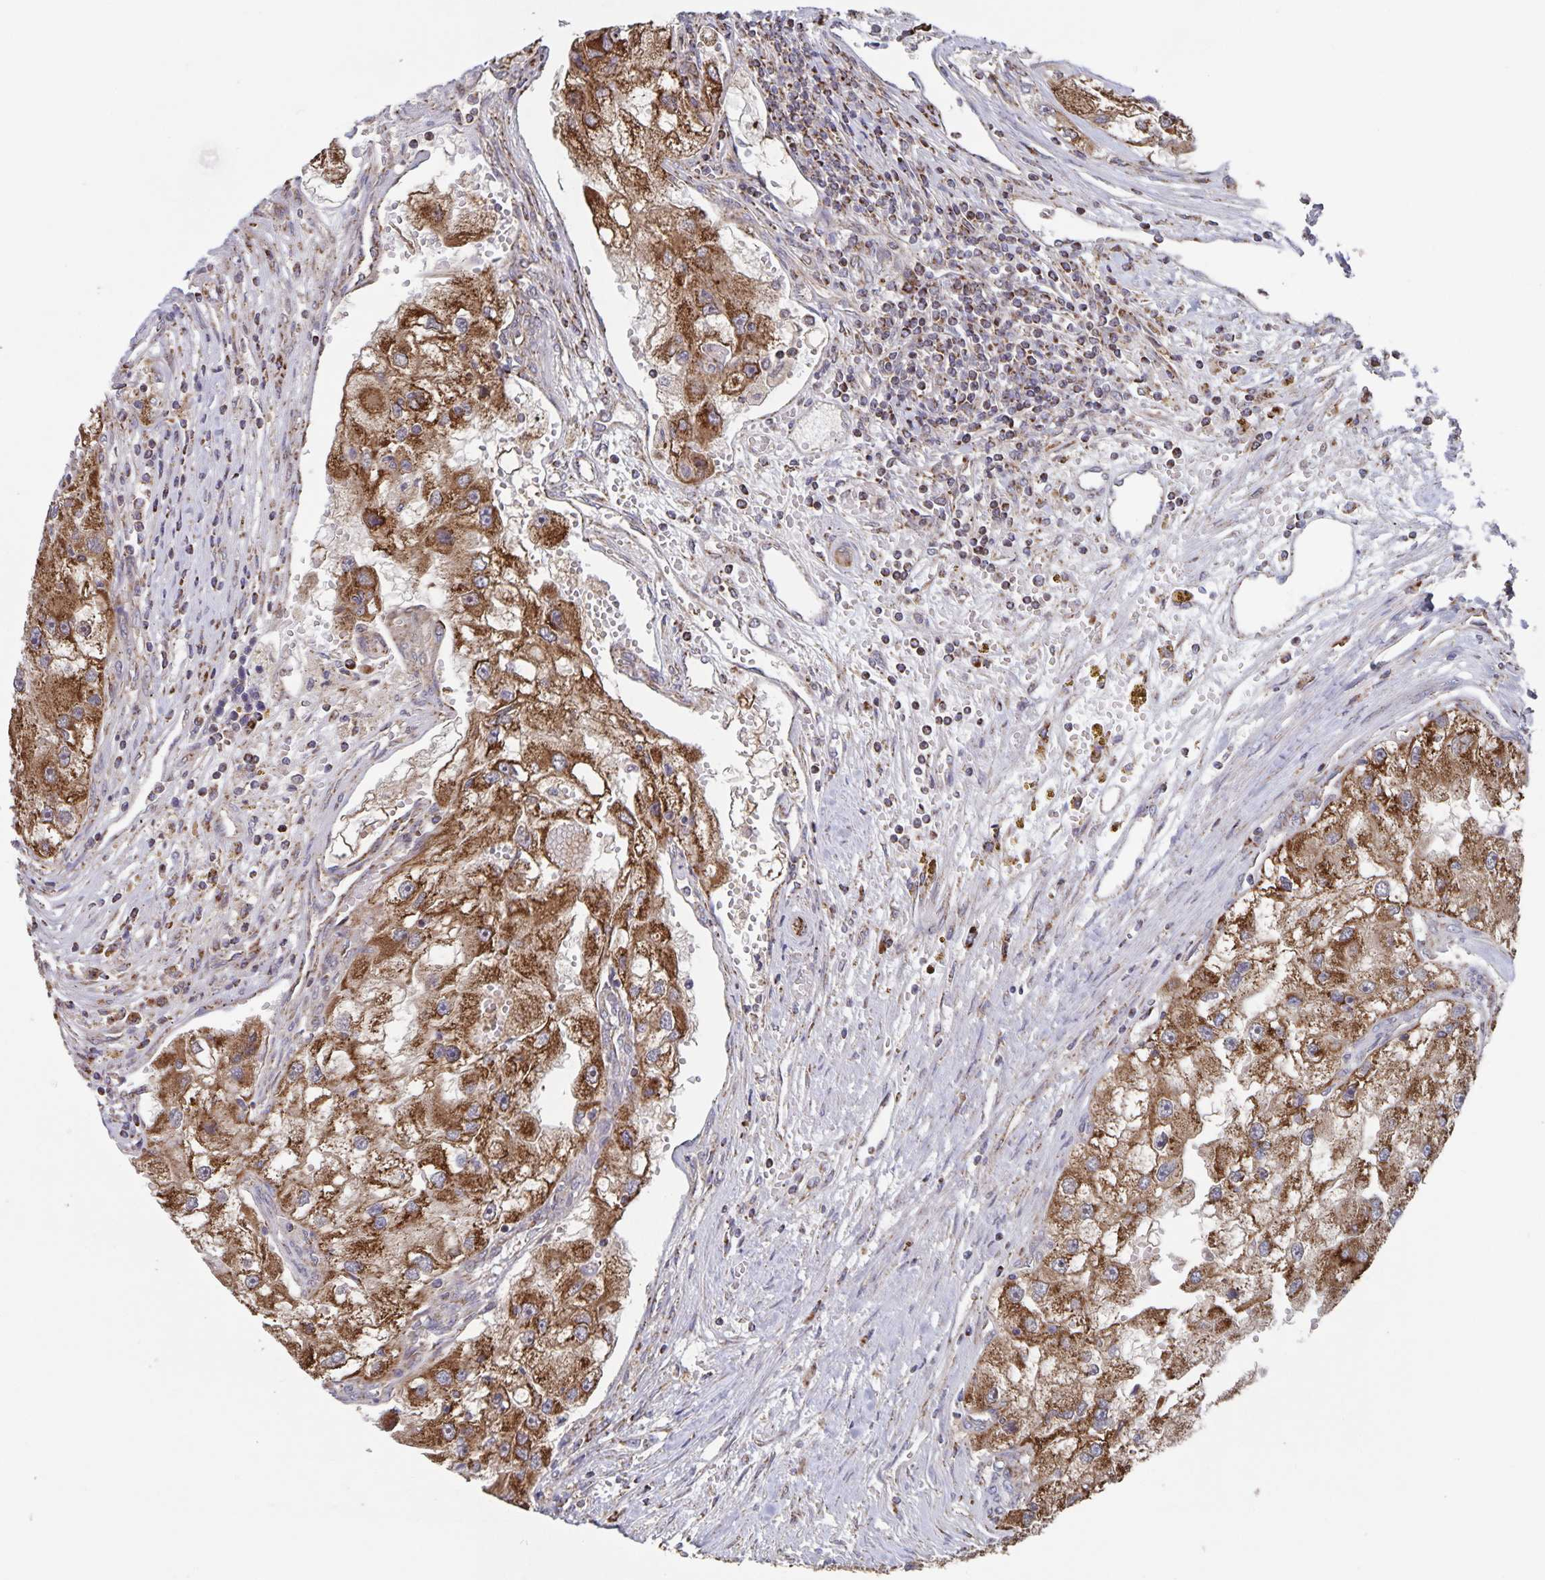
{"staining": {"intensity": "strong", "quantity": ">75%", "location": "cytoplasmic/membranous"}, "tissue": "renal cancer", "cell_type": "Tumor cells", "image_type": "cancer", "snomed": [{"axis": "morphology", "description": "Adenocarcinoma, NOS"}, {"axis": "topography", "description": "Kidney"}], "caption": "Renal cancer (adenocarcinoma) stained with DAB (3,3'-diaminobenzidine) immunohistochemistry shows high levels of strong cytoplasmic/membranous positivity in approximately >75% of tumor cells.", "gene": "ACACA", "patient": {"sex": "male", "age": 63}}